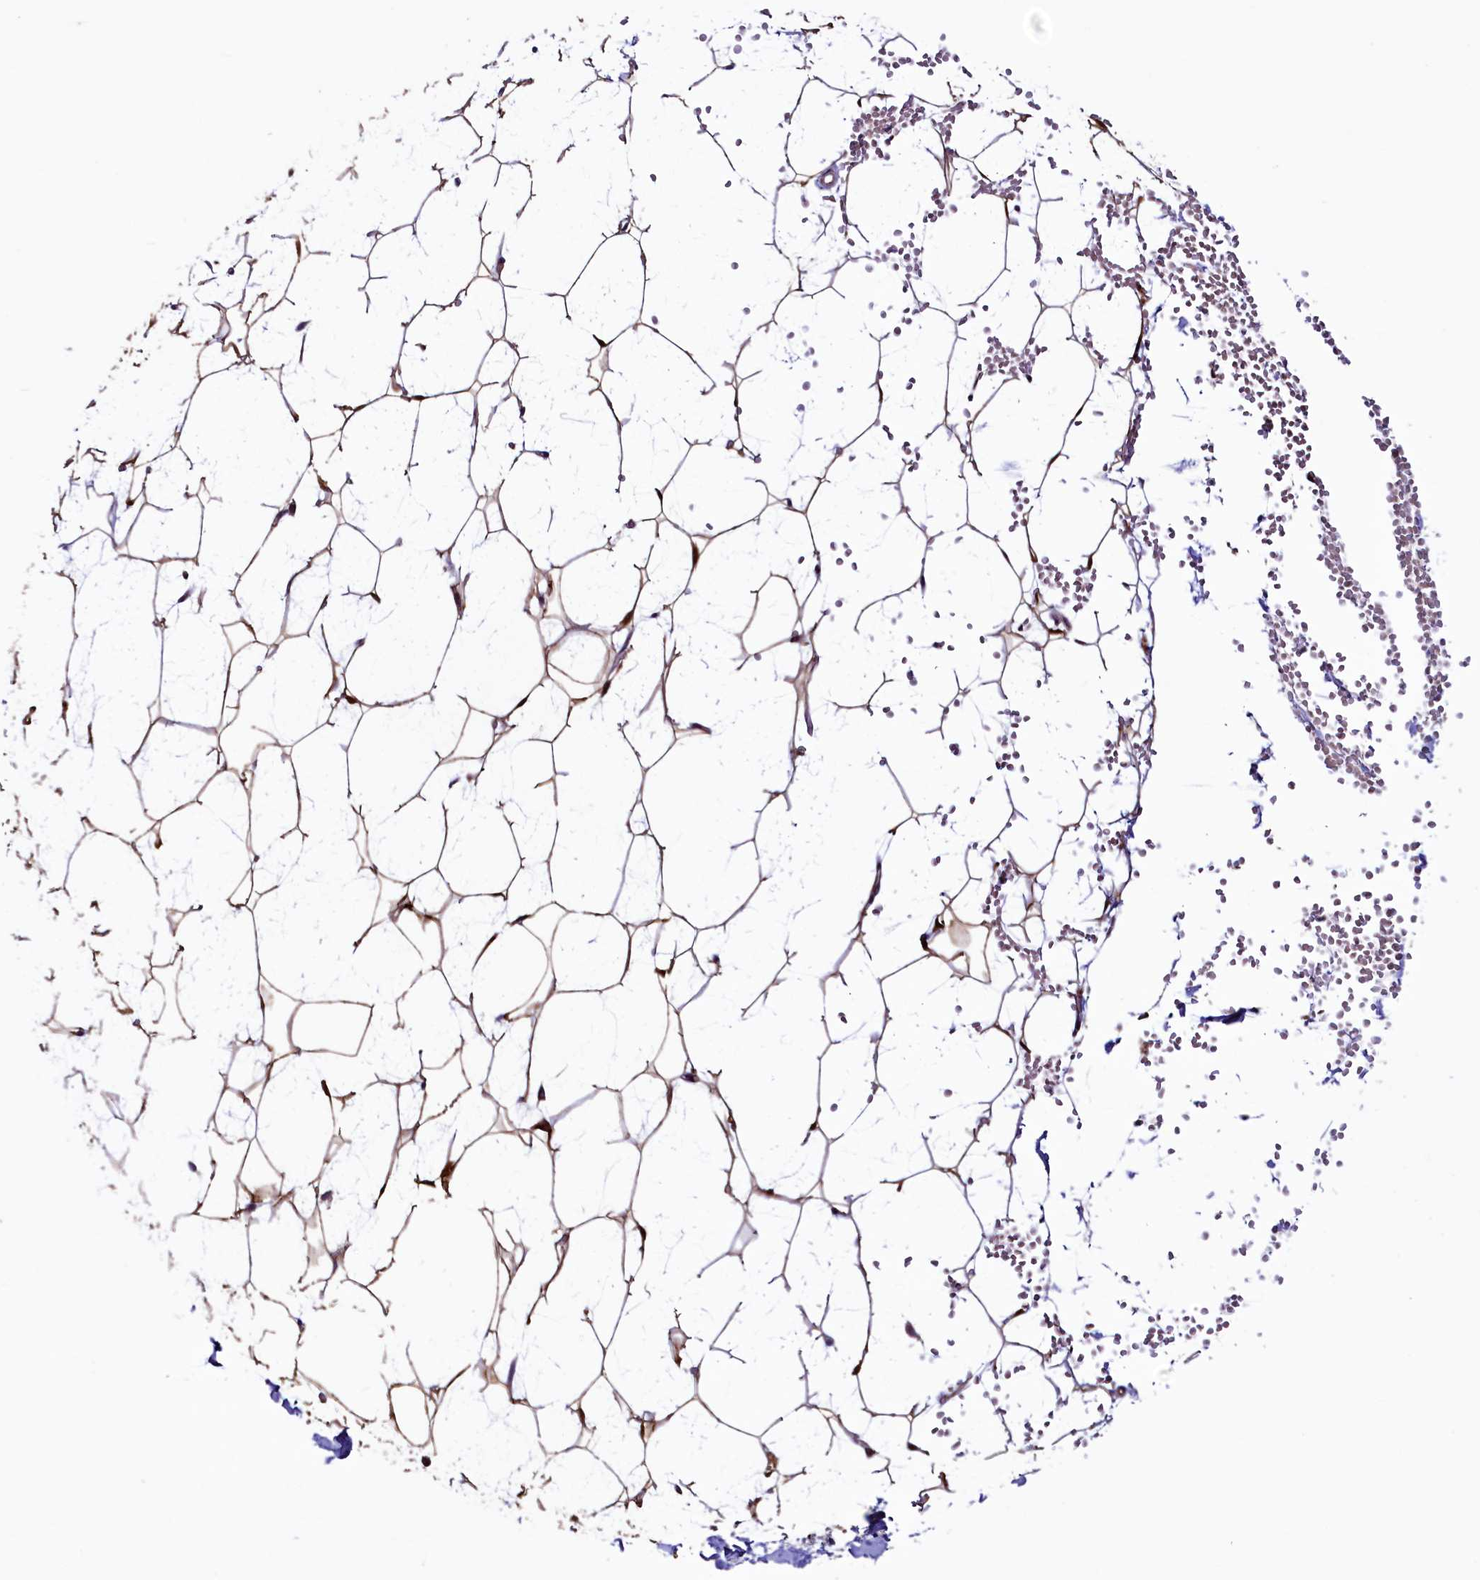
{"staining": {"intensity": "moderate", "quantity": ">75%", "location": "cytoplasmic/membranous,nuclear"}, "tissue": "adipose tissue", "cell_type": "Adipocytes", "image_type": "normal", "snomed": [{"axis": "morphology", "description": "Normal tissue, NOS"}, {"axis": "topography", "description": "Breast"}], "caption": "Human adipose tissue stained for a protein (brown) displays moderate cytoplasmic/membranous,nuclear positive expression in about >75% of adipocytes.", "gene": "STARD5", "patient": {"sex": "female", "age": 23}}